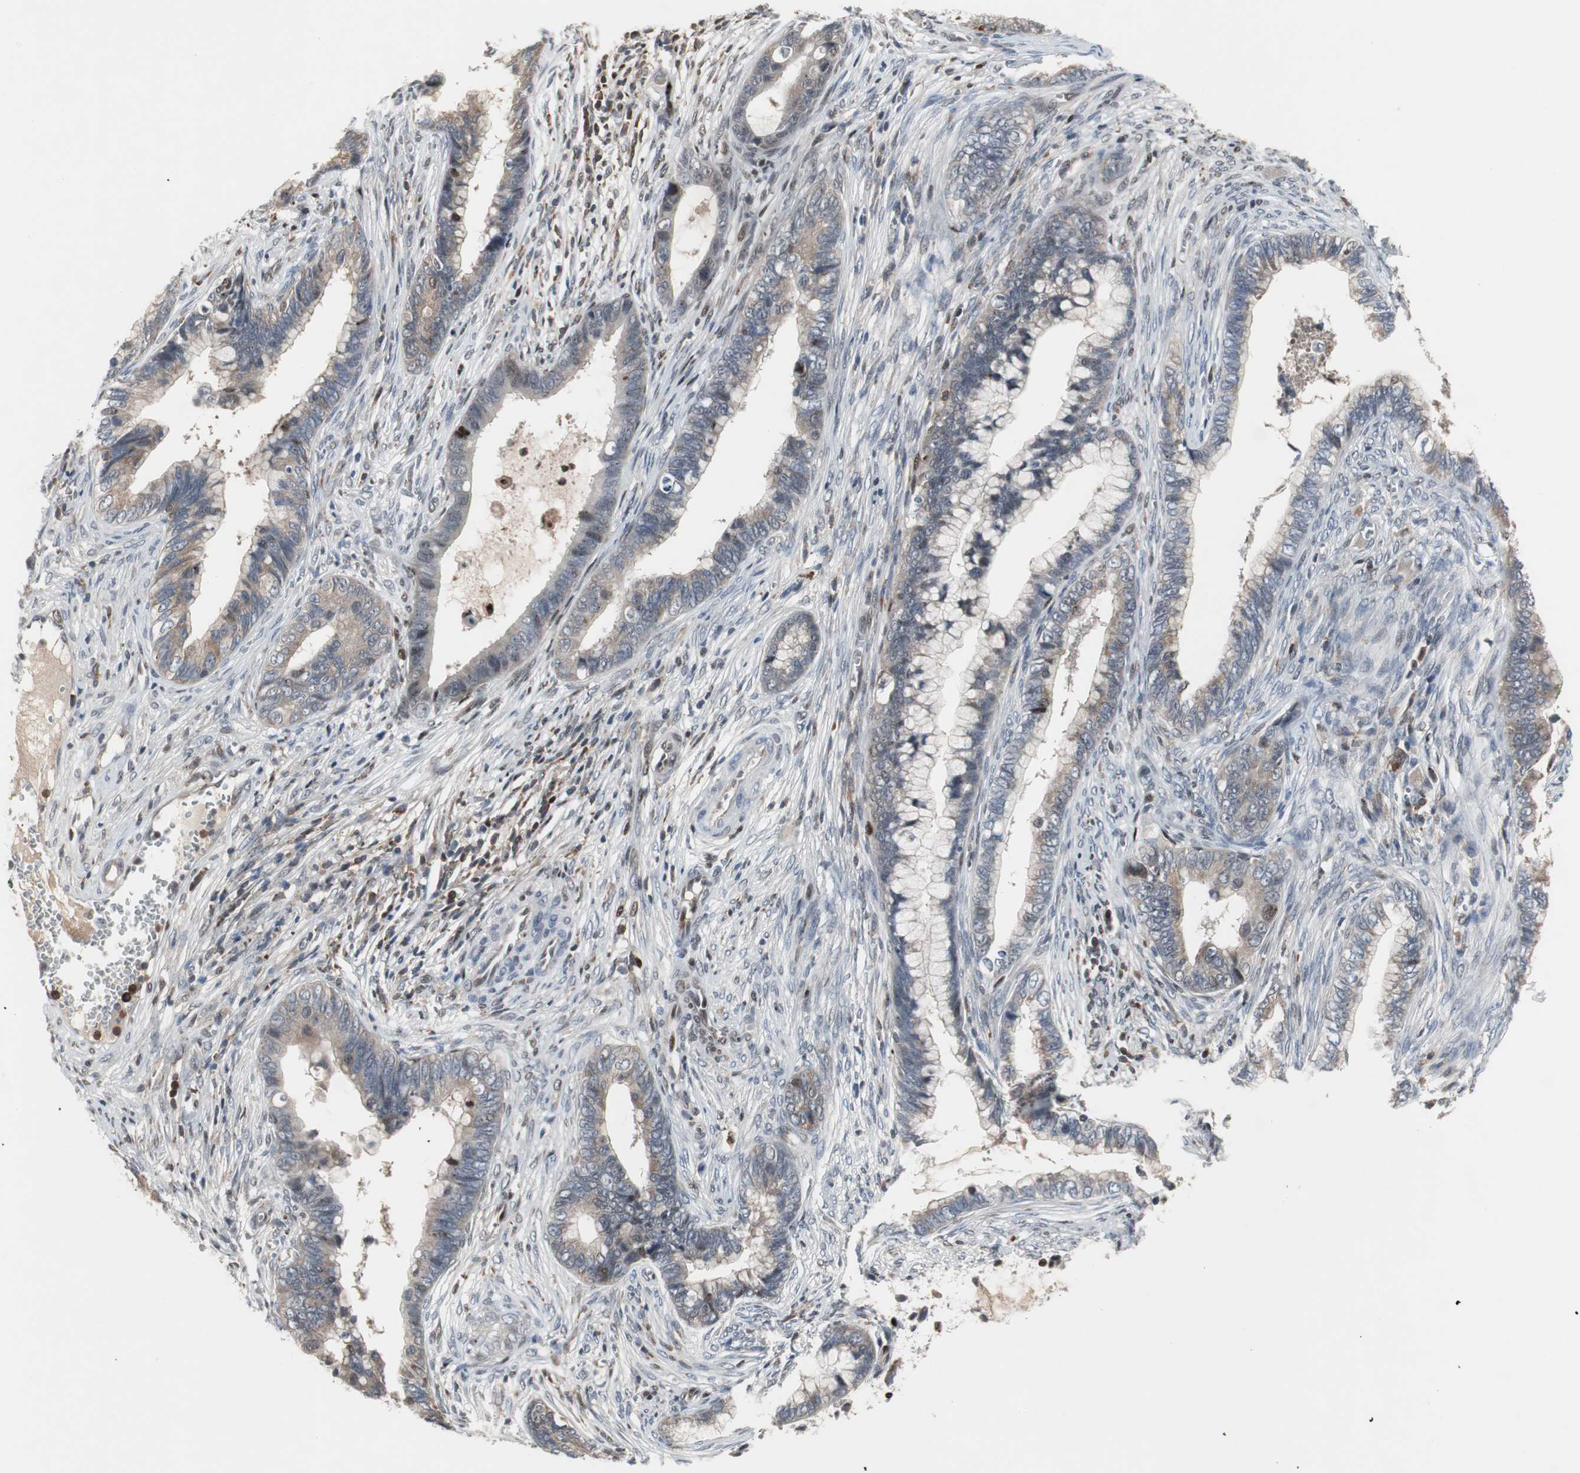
{"staining": {"intensity": "weak", "quantity": ">75%", "location": "cytoplasmic/membranous"}, "tissue": "cervical cancer", "cell_type": "Tumor cells", "image_type": "cancer", "snomed": [{"axis": "morphology", "description": "Adenocarcinoma, NOS"}, {"axis": "topography", "description": "Cervix"}], "caption": "Immunohistochemical staining of cervical cancer (adenocarcinoma) displays low levels of weak cytoplasmic/membranous positivity in approximately >75% of tumor cells.", "gene": "GRK2", "patient": {"sex": "female", "age": 44}}